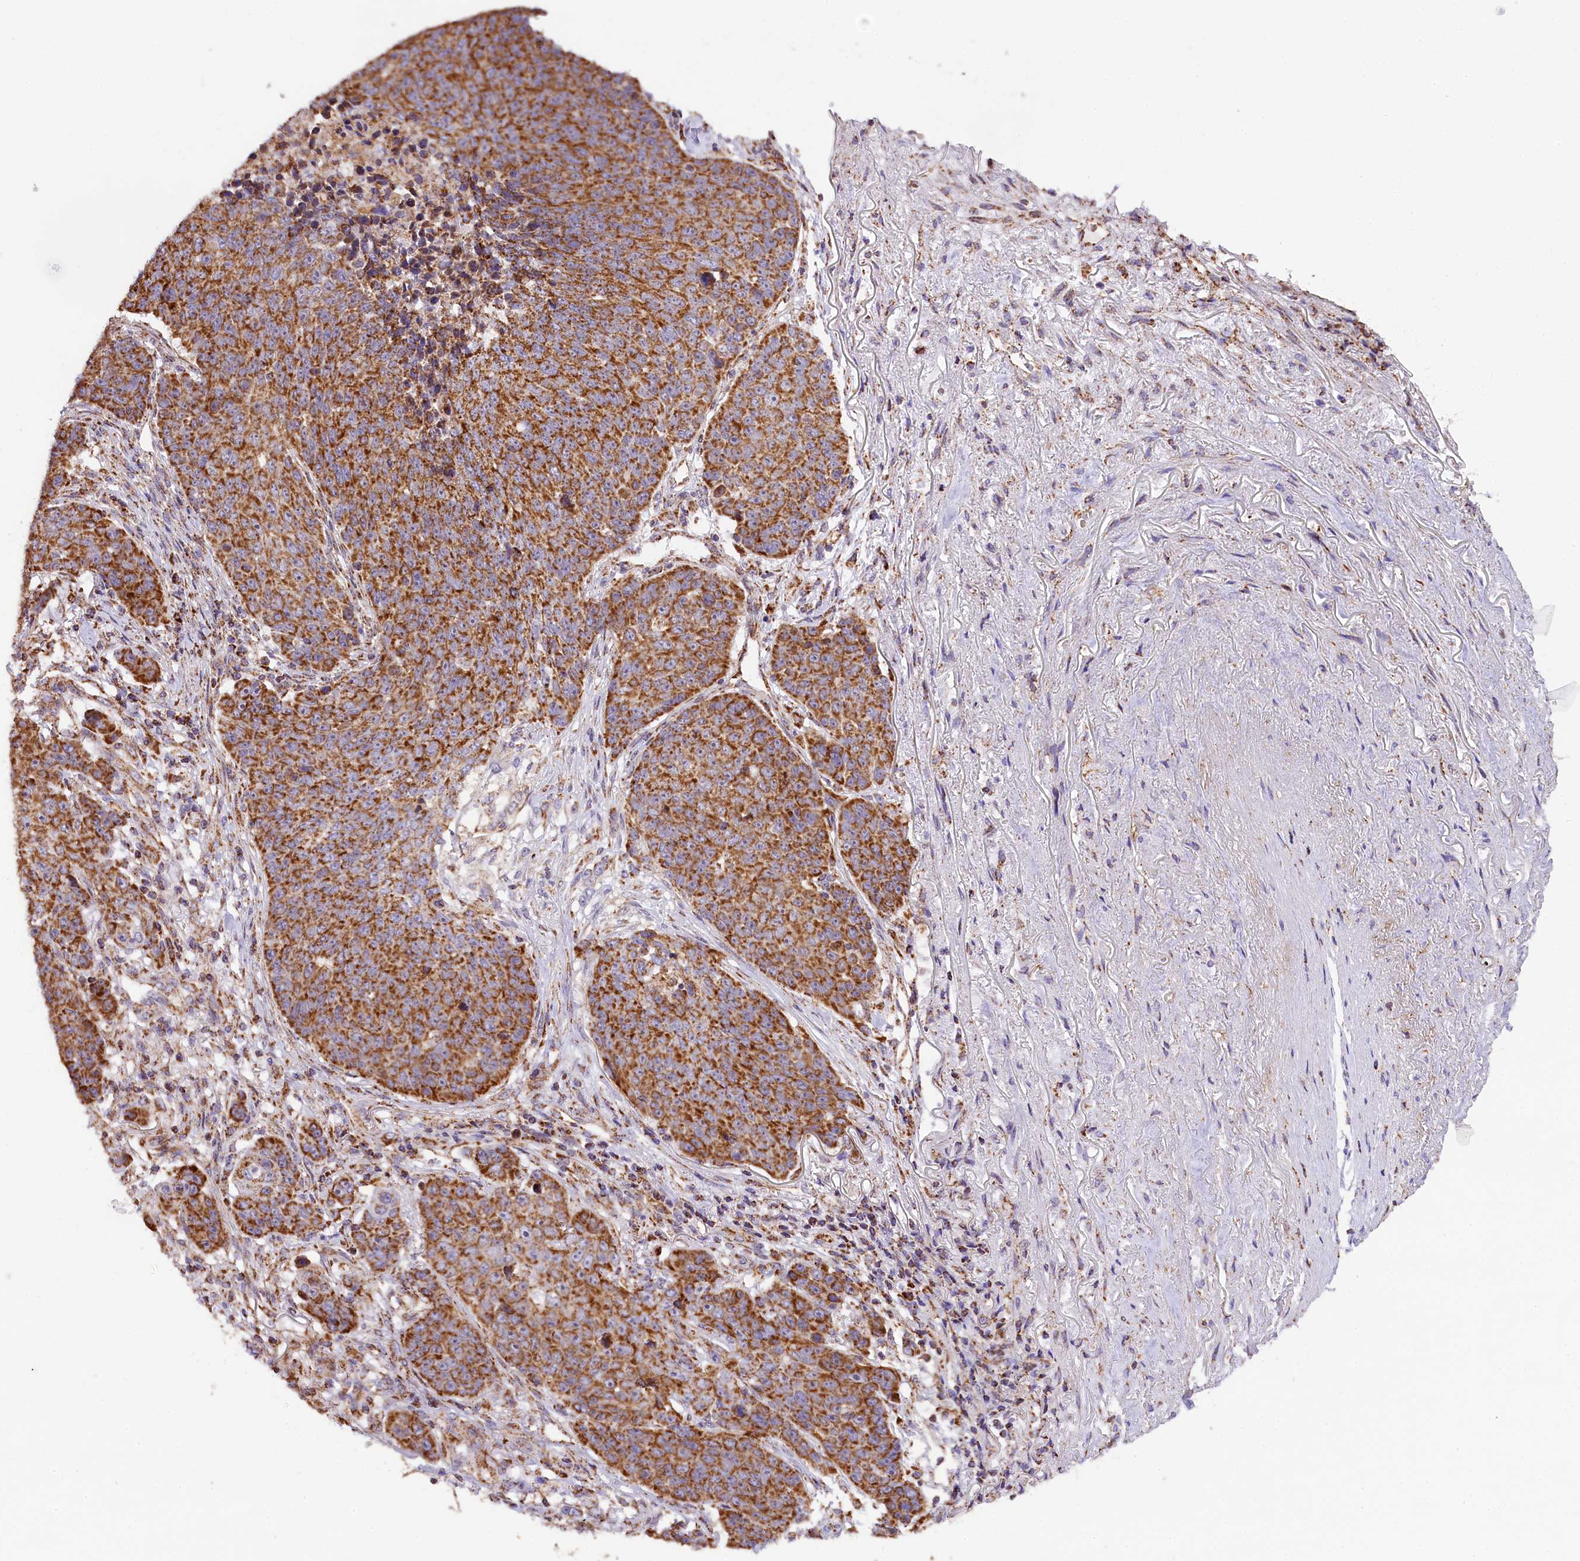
{"staining": {"intensity": "strong", "quantity": ">75%", "location": "cytoplasmic/membranous"}, "tissue": "lung cancer", "cell_type": "Tumor cells", "image_type": "cancer", "snomed": [{"axis": "morphology", "description": "Normal tissue, NOS"}, {"axis": "morphology", "description": "Squamous cell carcinoma, NOS"}, {"axis": "topography", "description": "Lymph node"}, {"axis": "topography", "description": "Lung"}], "caption": "Human lung squamous cell carcinoma stained with a protein marker exhibits strong staining in tumor cells.", "gene": "NDUFA8", "patient": {"sex": "male", "age": 66}}